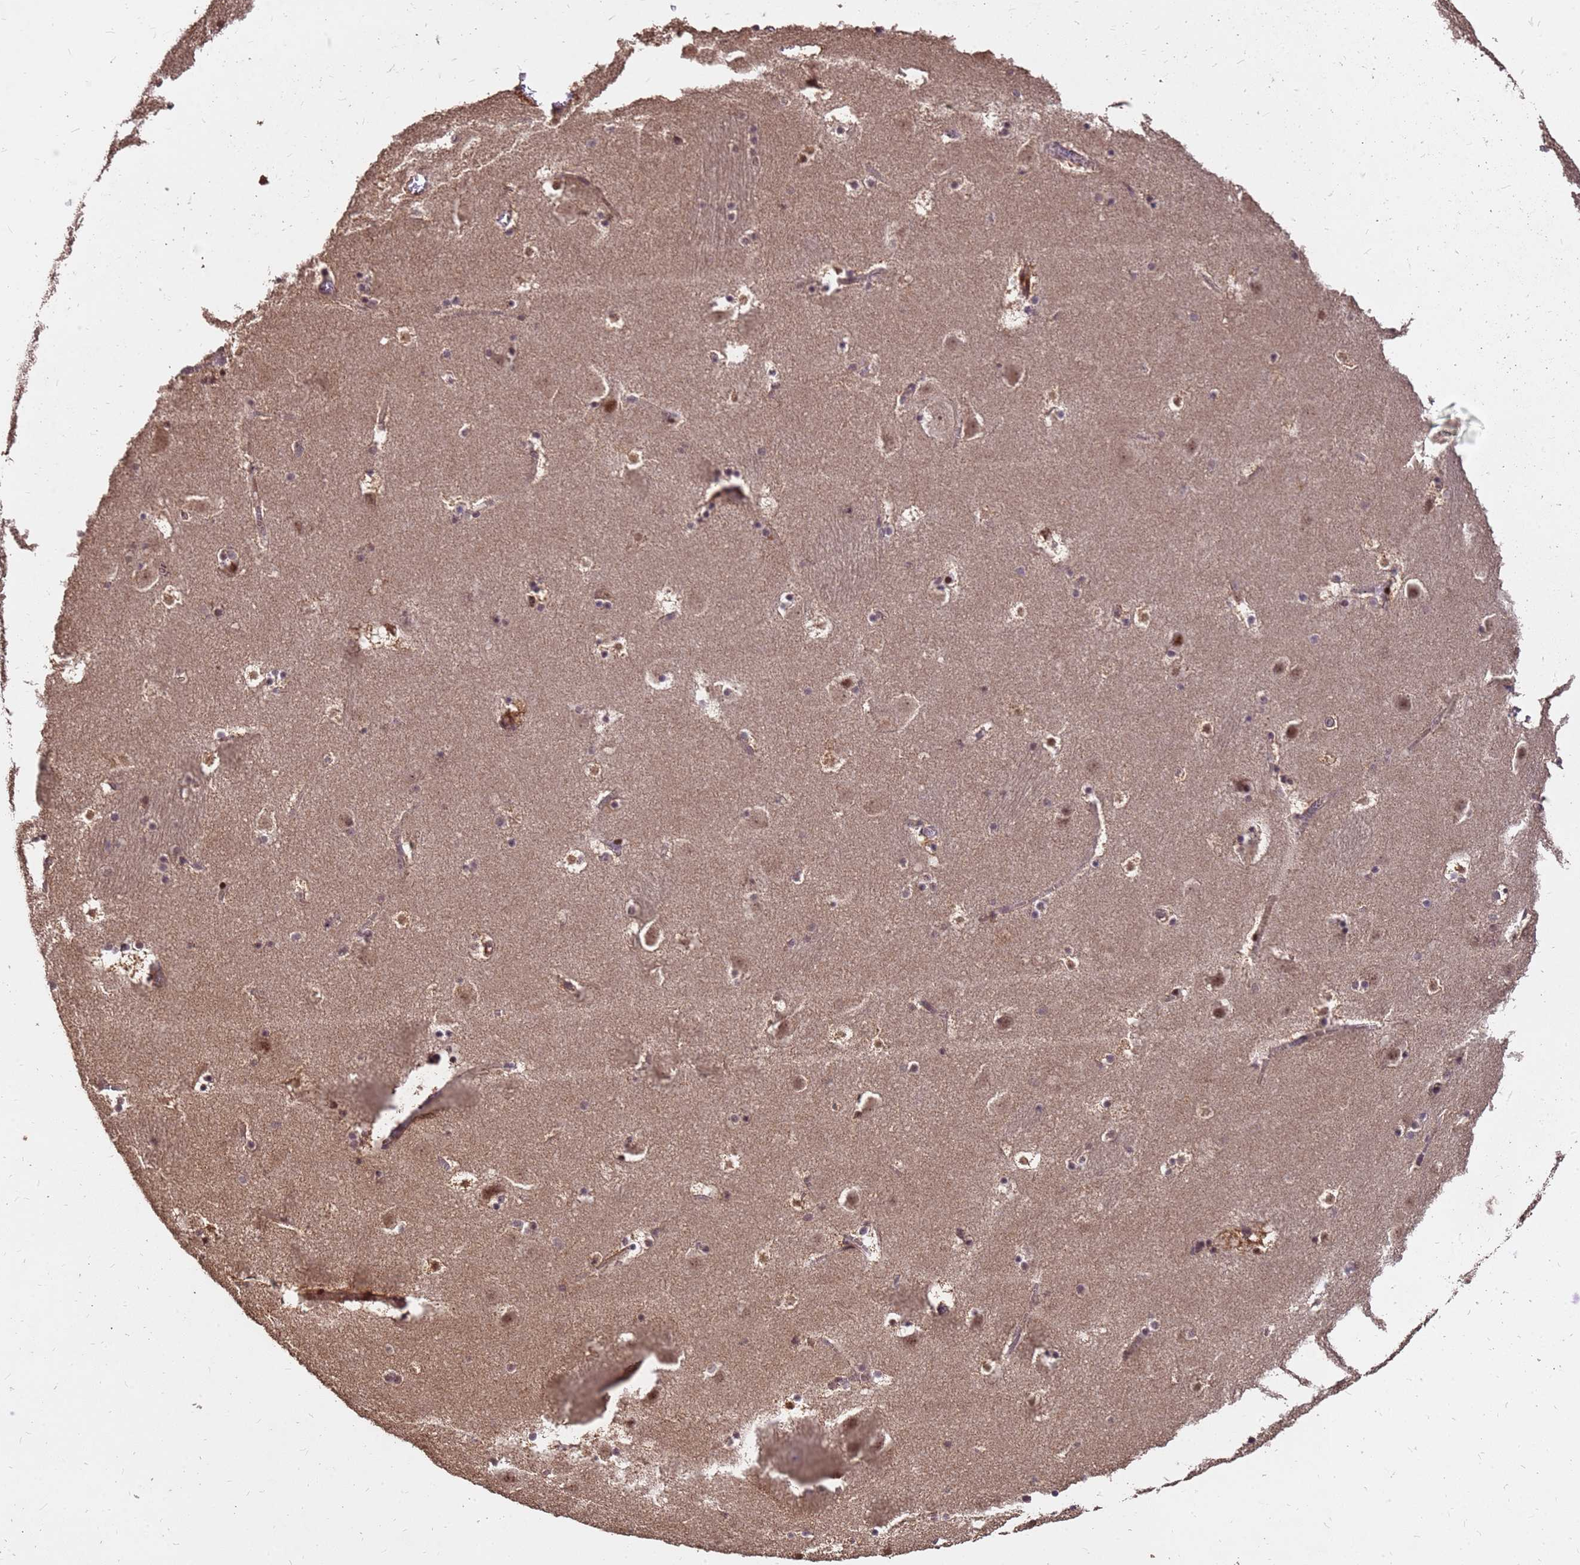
{"staining": {"intensity": "moderate", "quantity": "25%-75%", "location": "cytoplasmic/membranous,nuclear"}, "tissue": "caudate", "cell_type": "Glial cells", "image_type": "normal", "snomed": [{"axis": "morphology", "description": "Normal tissue, NOS"}, {"axis": "topography", "description": "Lateral ventricle wall"}], "caption": "The micrograph displays staining of benign caudate, revealing moderate cytoplasmic/membranous,nuclear protein staining (brown color) within glial cells.", "gene": "GPATCH8", "patient": {"sex": "male", "age": 45}}